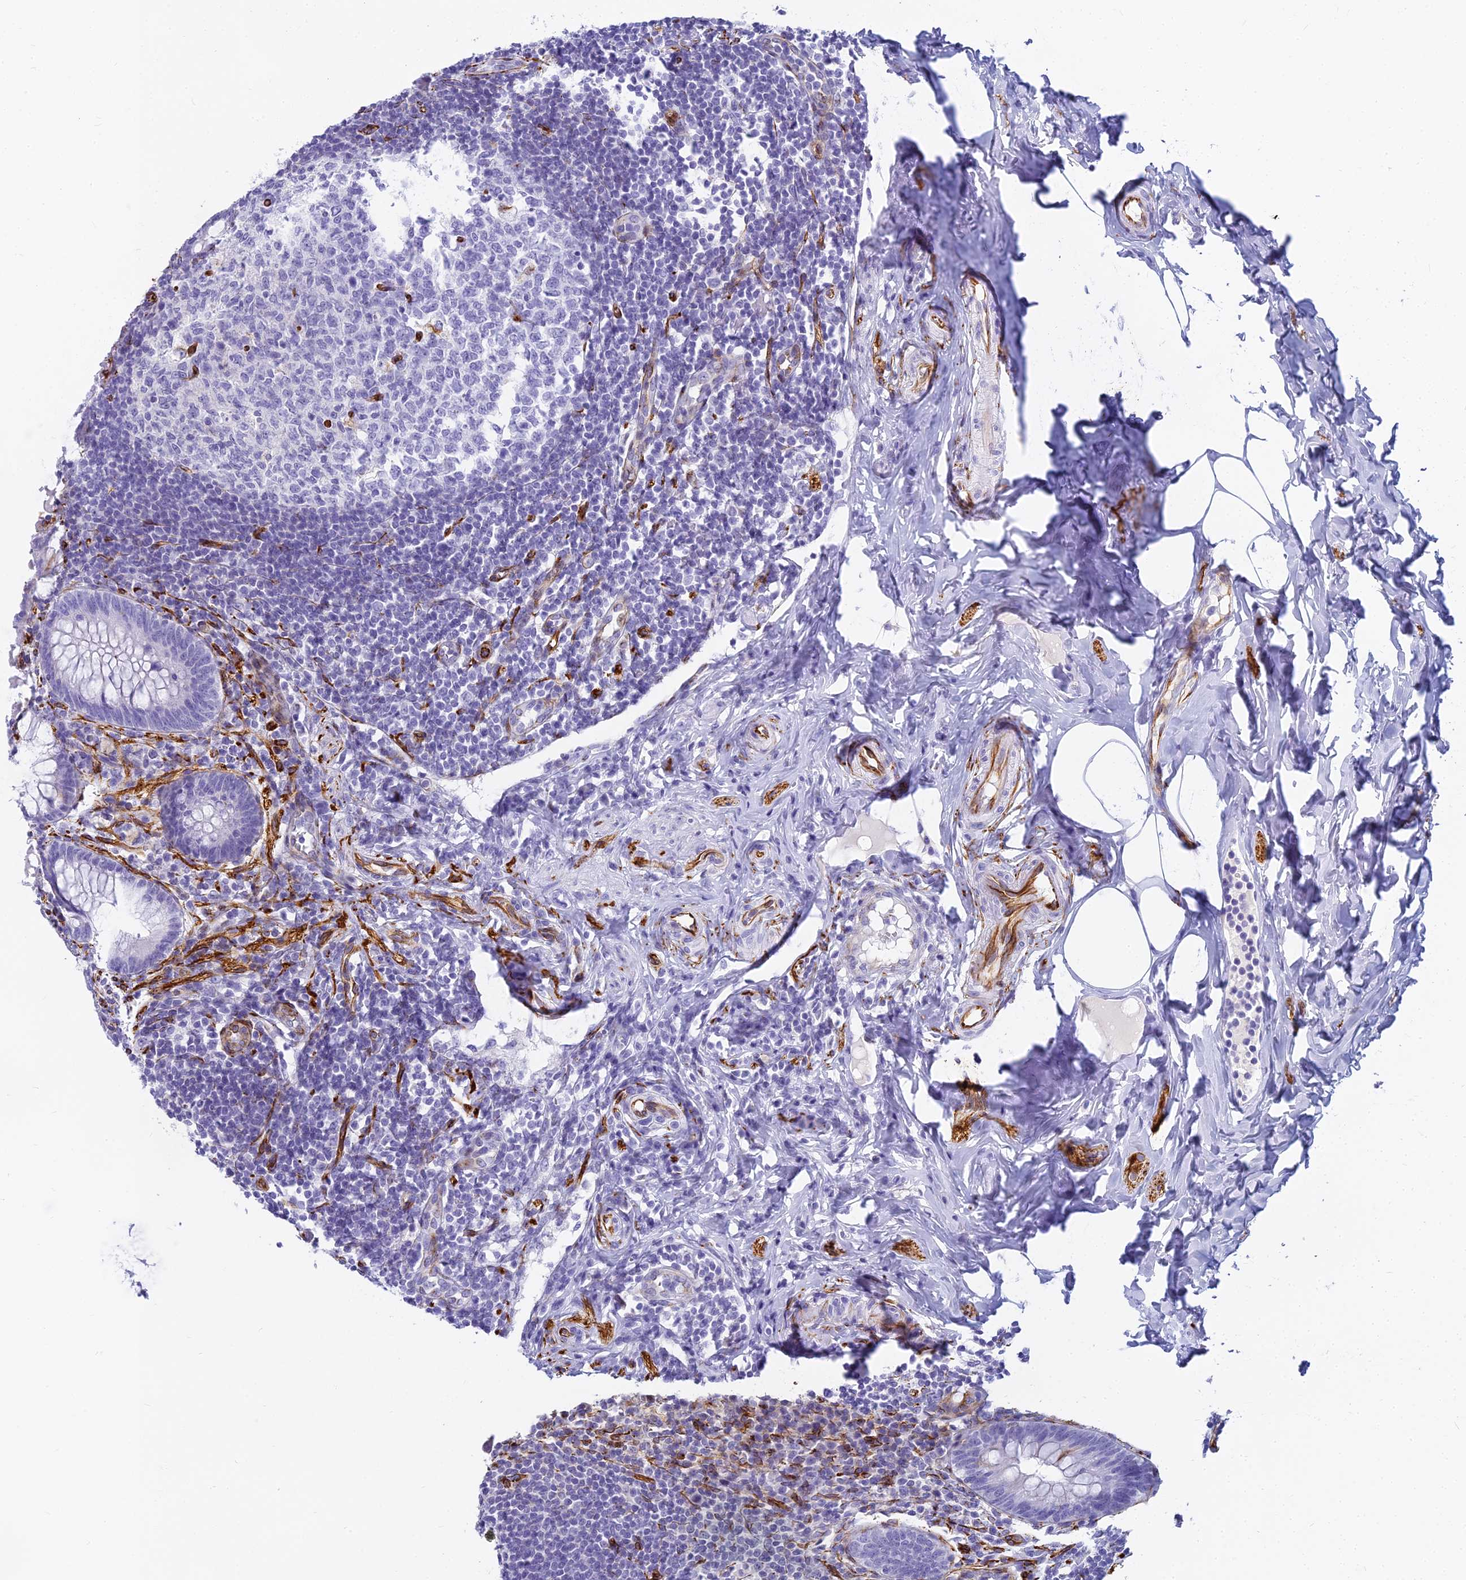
{"staining": {"intensity": "negative", "quantity": "none", "location": "none"}, "tissue": "appendix", "cell_type": "Glandular cells", "image_type": "normal", "snomed": [{"axis": "morphology", "description": "Normal tissue, NOS"}, {"axis": "topography", "description": "Appendix"}], "caption": "Unremarkable appendix was stained to show a protein in brown. There is no significant positivity in glandular cells.", "gene": "ENSG00000265118", "patient": {"sex": "female", "age": 33}}